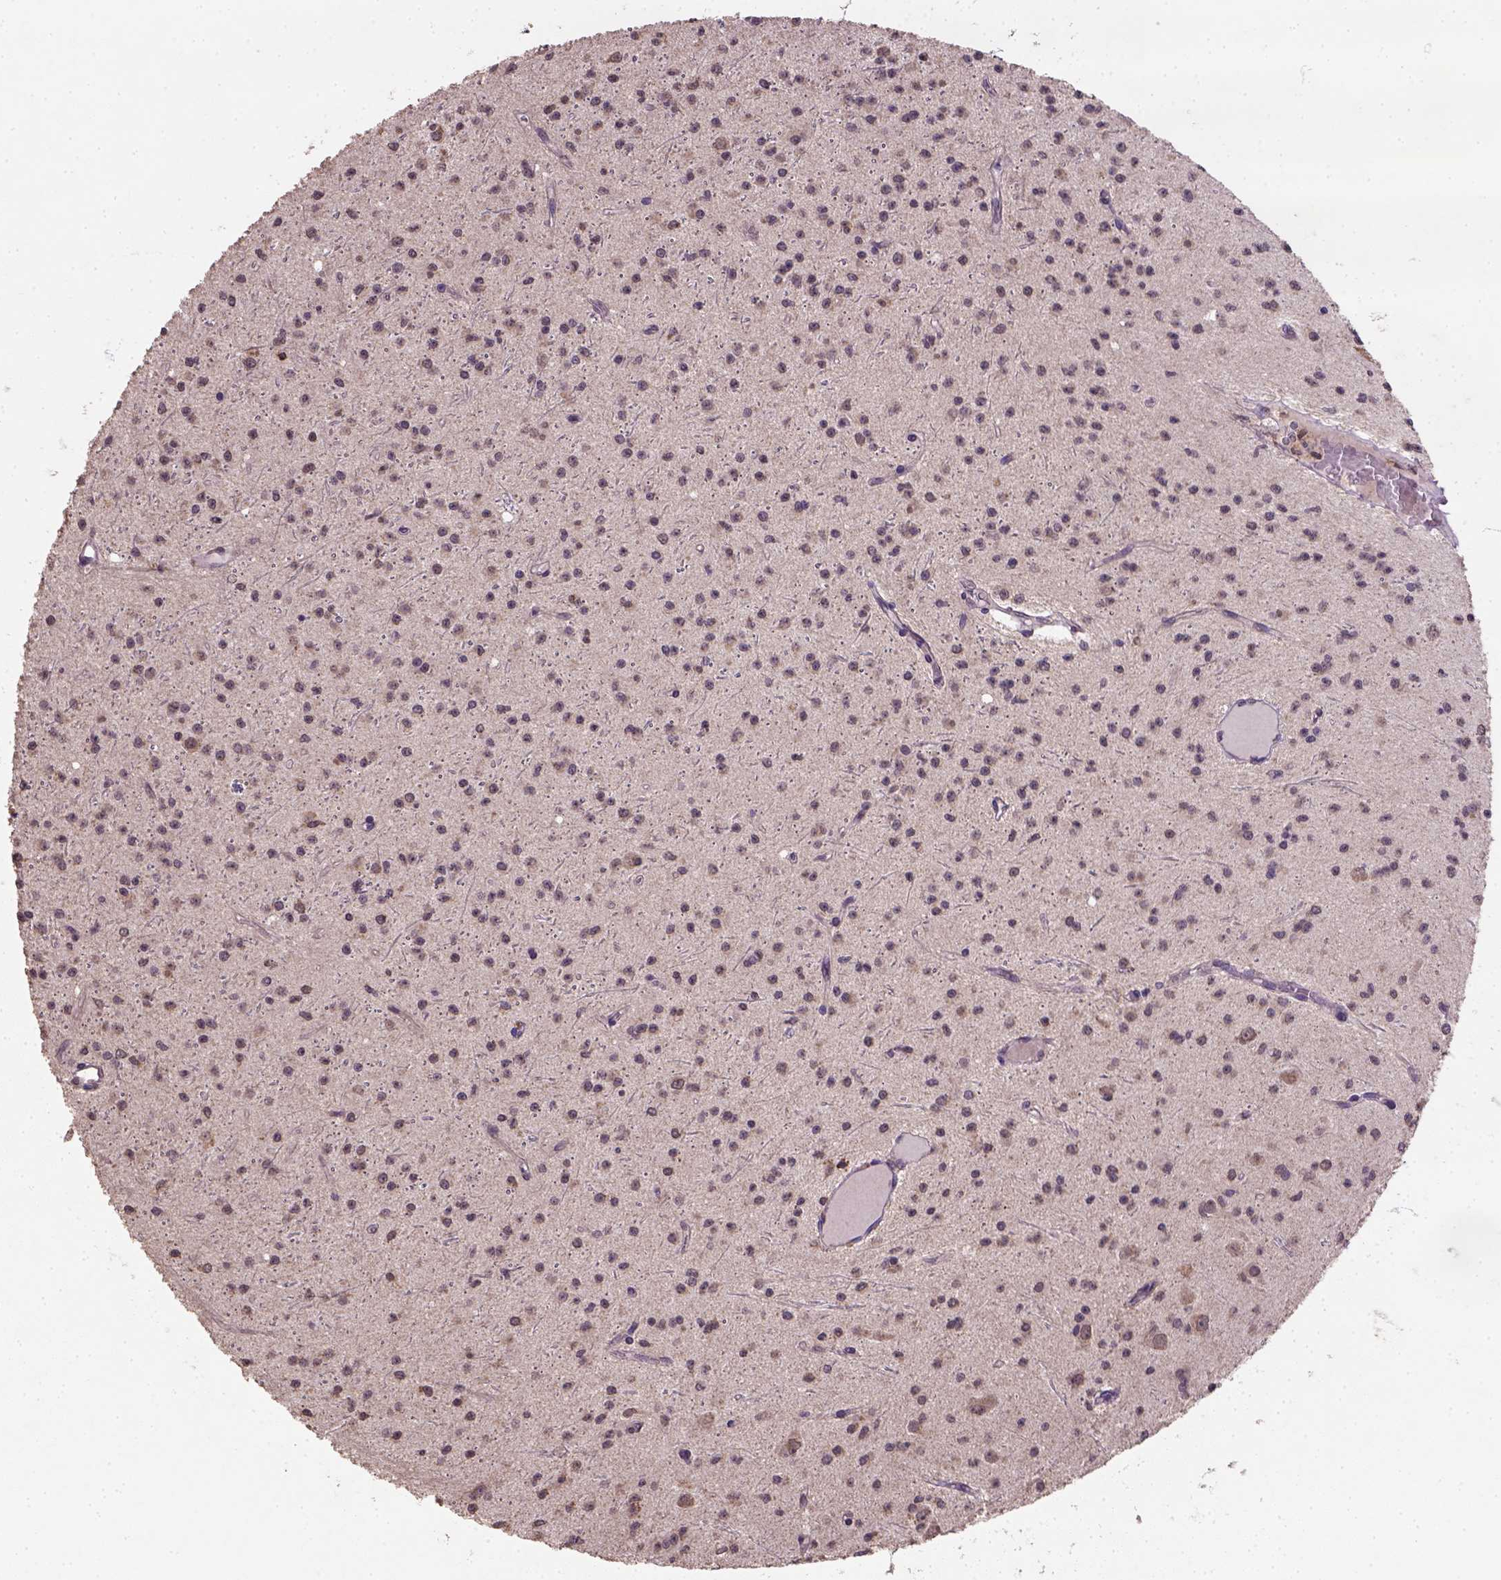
{"staining": {"intensity": "weak", "quantity": ">75%", "location": "cytoplasmic/membranous"}, "tissue": "glioma", "cell_type": "Tumor cells", "image_type": "cancer", "snomed": [{"axis": "morphology", "description": "Glioma, malignant, Low grade"}, {"axis": "topography", "description": "Brain"}], "caption": "An IHC photomicrograph of neoplastic tissue is shown. Protein staining in brown shows weak cytoplasmic/membranous positivity in glioma within tumor cells. (DAB (3,3'-diaminobenzidine) = brown stain, brightfield microscopy at high magnification).", "gene": "NUDT10", "patient": {"sex": "male", "age": 27}}